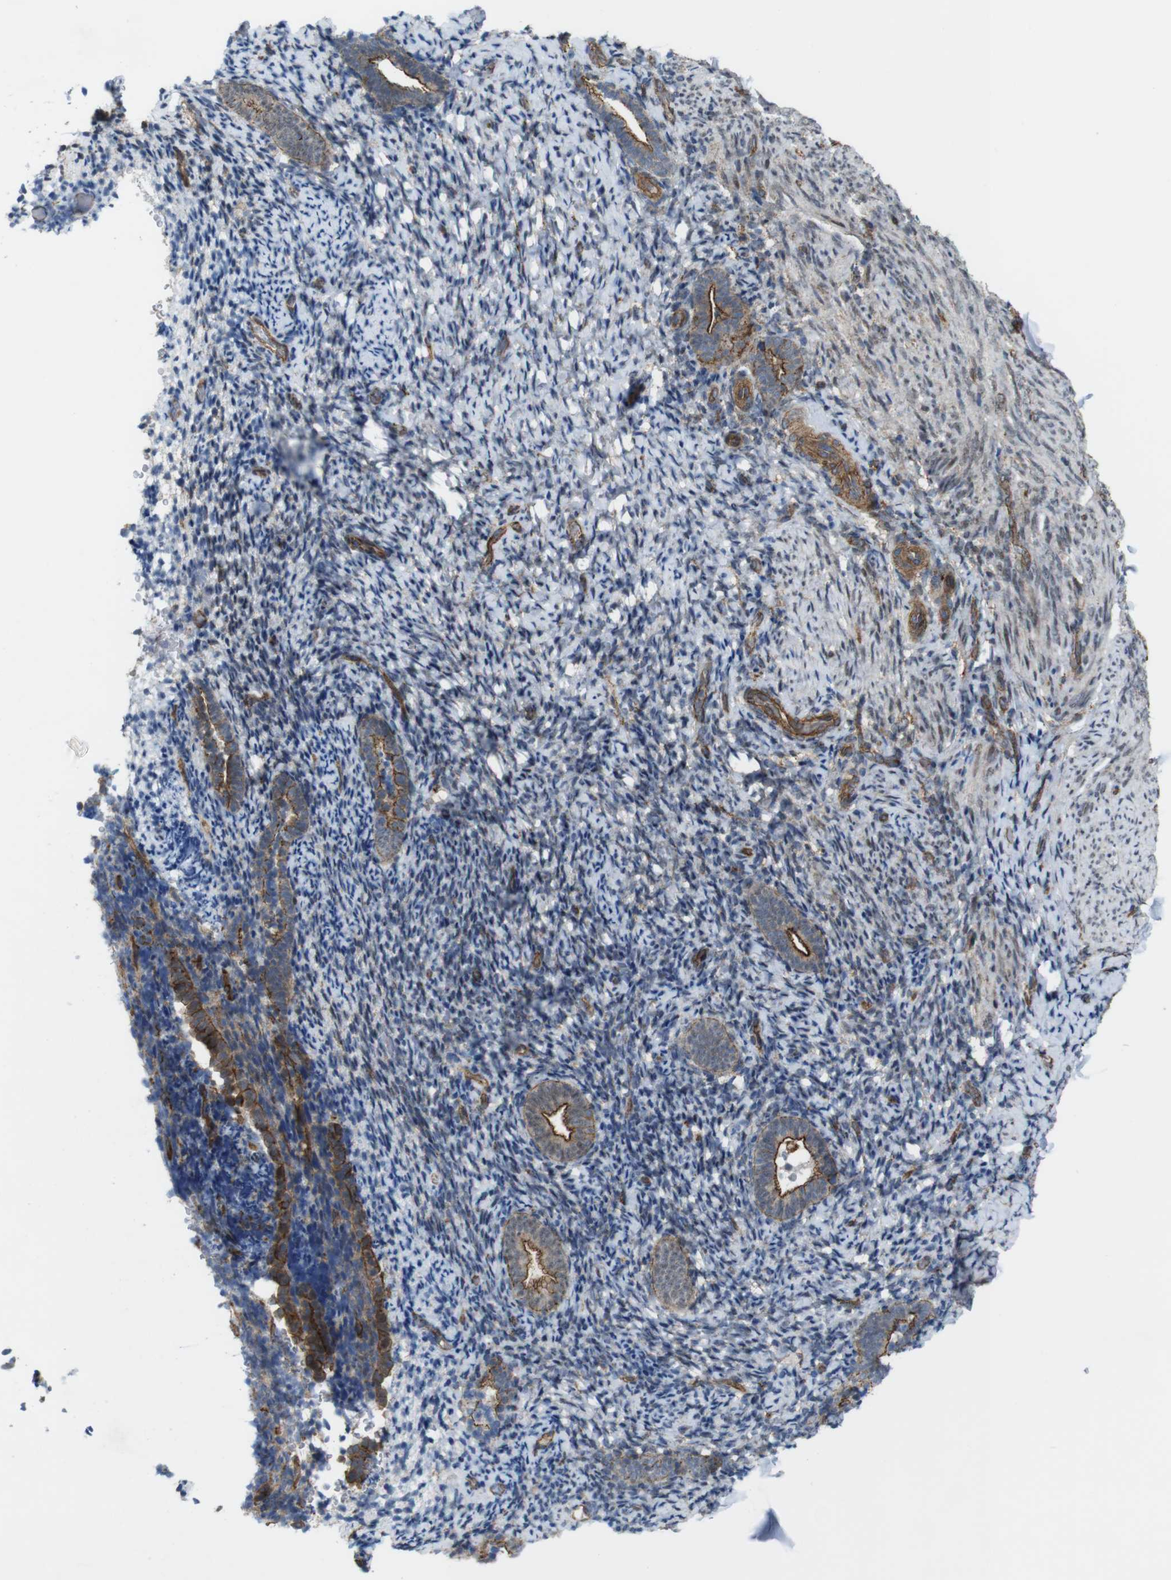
{"staining": {"intensity": "weak", "quantity": "25%-75%", "location": "cytoplasmic/membranous"}, "tissue": "endometrium", "cell_type": "Cells in endometrial stroma", "image_type": "normal", "snomed": [{"axis": "morphology", "description": "Normal tissue, NOS"}, {"axis": "topography", "description": "Endometrium"}], "caption": "Human endometrium stained with a brown dye exhibits weak cytoplasmic/membranous positive expression in approximately 25%-75% of cells in endometrial stroma.", "gene": "PTGER4", "patient": {"sex": "female", "age": 51}}